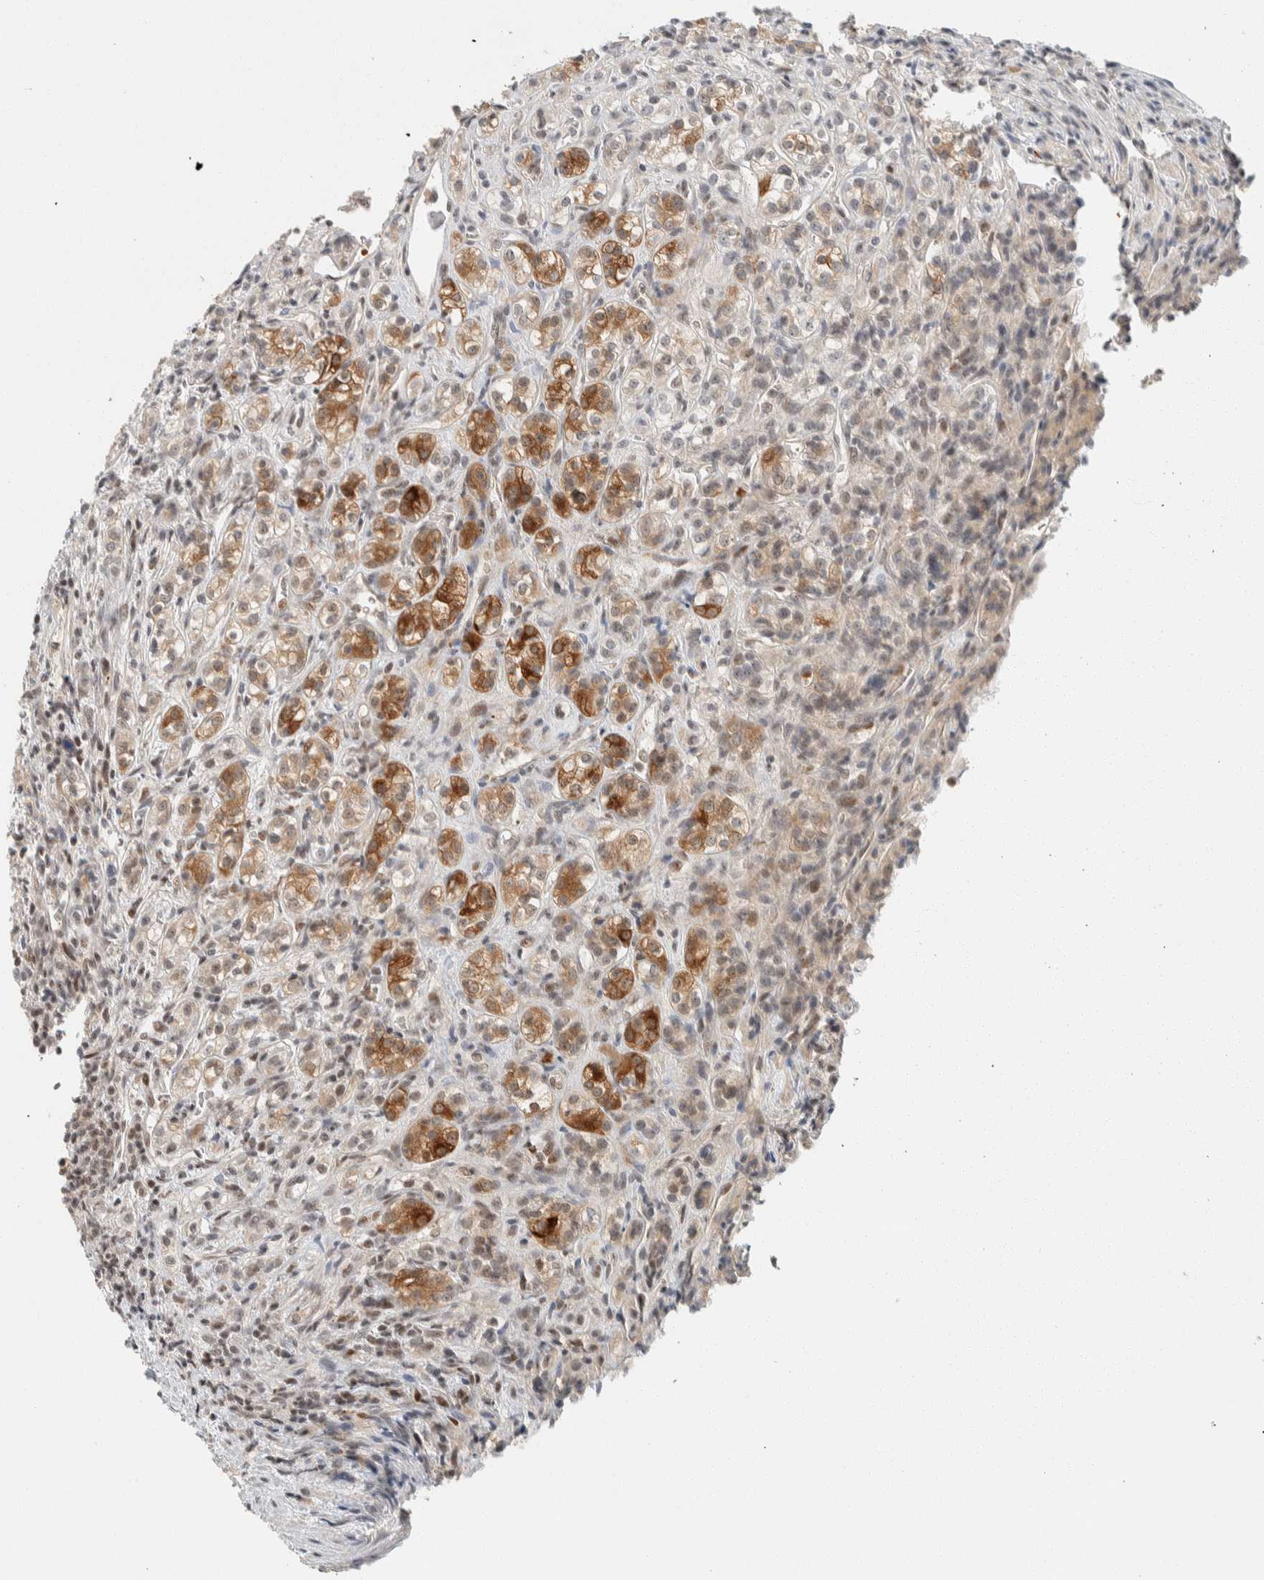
{"staining": {"intensity": "moderate", "quantity": "25%-75%", "location": "cytoplasmic/membranous"}, "tissue": "renal cancer", "cell_type": "Tumor cells", "image_type": "cancer", "snomed": [{"axis": "morphology", "description": "Adenocarcinoma, NOS"}, {"axis": "topography", "description": "Kidney"}], "caption": "Tumor cells reveal moderate cytoplasmic/membranous staining in about 25%-75% of cells in adenocarcinoma (renal).", "gene": "ZBTB2", "patient": {"sex": "male", "age": 77}}